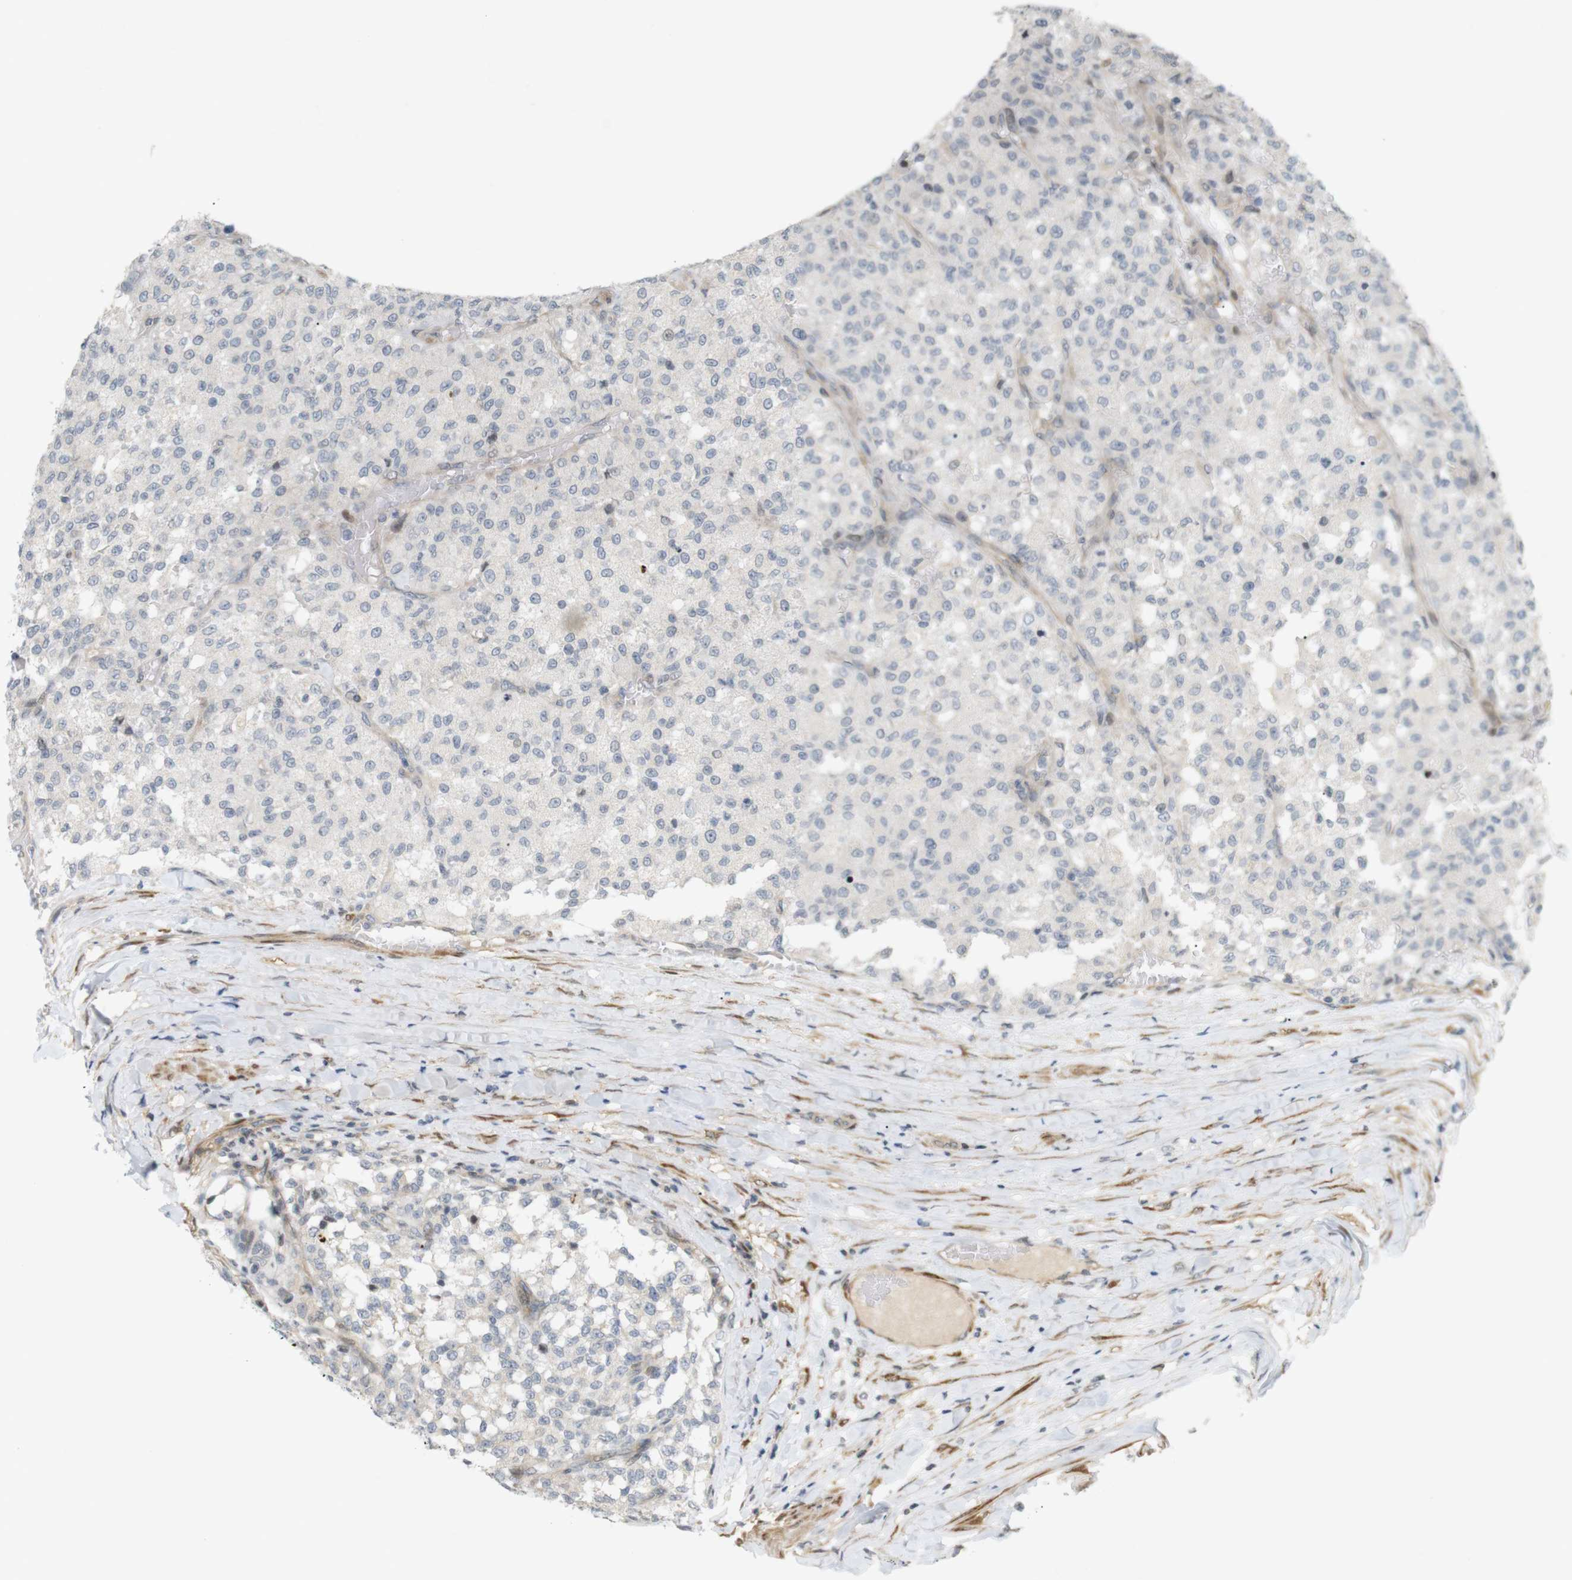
{"staining": {"intensity": "negative", "quantity": "none", "location": "none"}, "tissue": "testis cancer", "cell_type": "Tumor cells", "image_type": "cancer", "snomed": [{"axis": "morphology", "description": "Seminoma, NOS"}, {"axis": "topography", "description": "Testis"}], "caption": "There is no significant expression in tumor cells of testis cancer.", "gene": "PPP1R14A", "patient": {"sex": "male", "age": 59}}